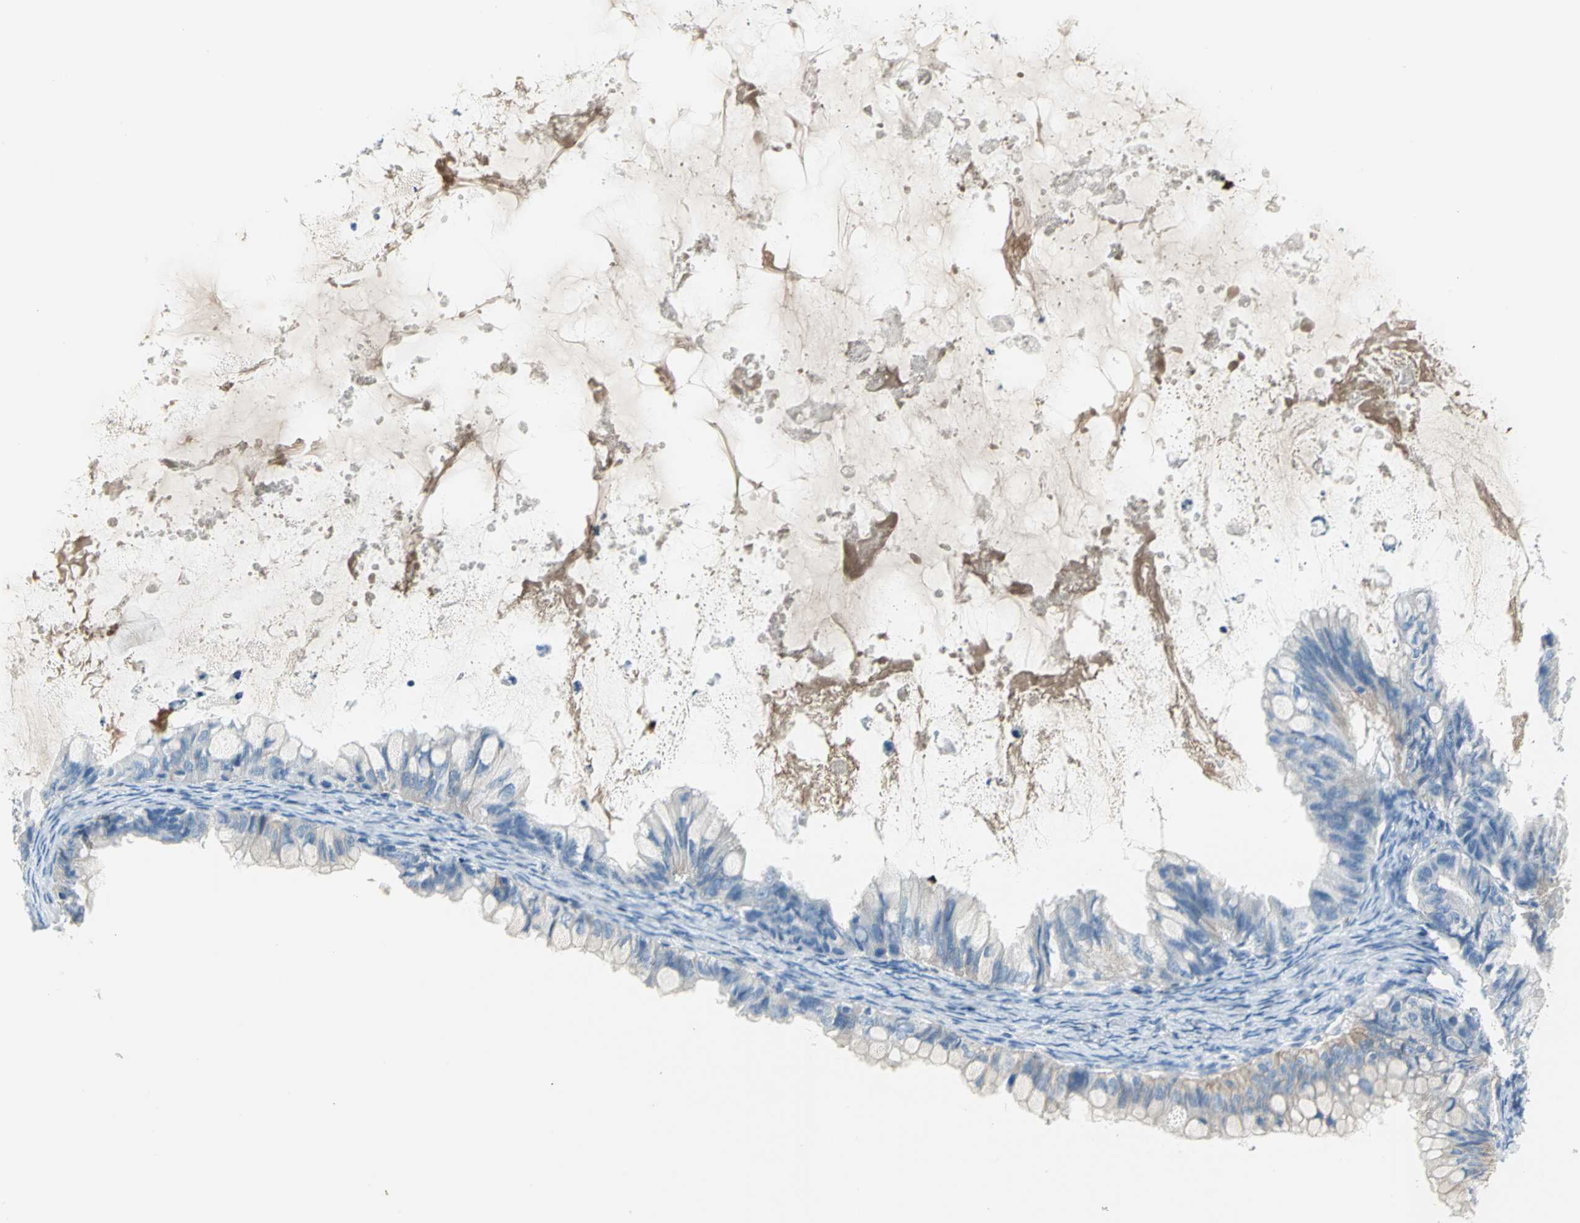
{"staining": {"intensity": "moderate", "quantity": "<25%", "location": "cytoplasmic/membranous"}, "tissue": "ovarian cancer", "cell_type": "Tumor cells", "image_type": "cancer", "snomed": [{"axis": "morphology", "description": "Cystadenocarcinoma, mucinous, NOS"}, {"axis": "topography", "description": "Ovary"}], "caption": "IHC (DAB (3,3'-diaminobenzidine)) staining of ovarian cancer displays moderate cytoplasmic/membranous protein positivity in approximately <25% of tumor cells.", "gene": "ALOX15", "patient": {"sex": "female", "age": 80}}